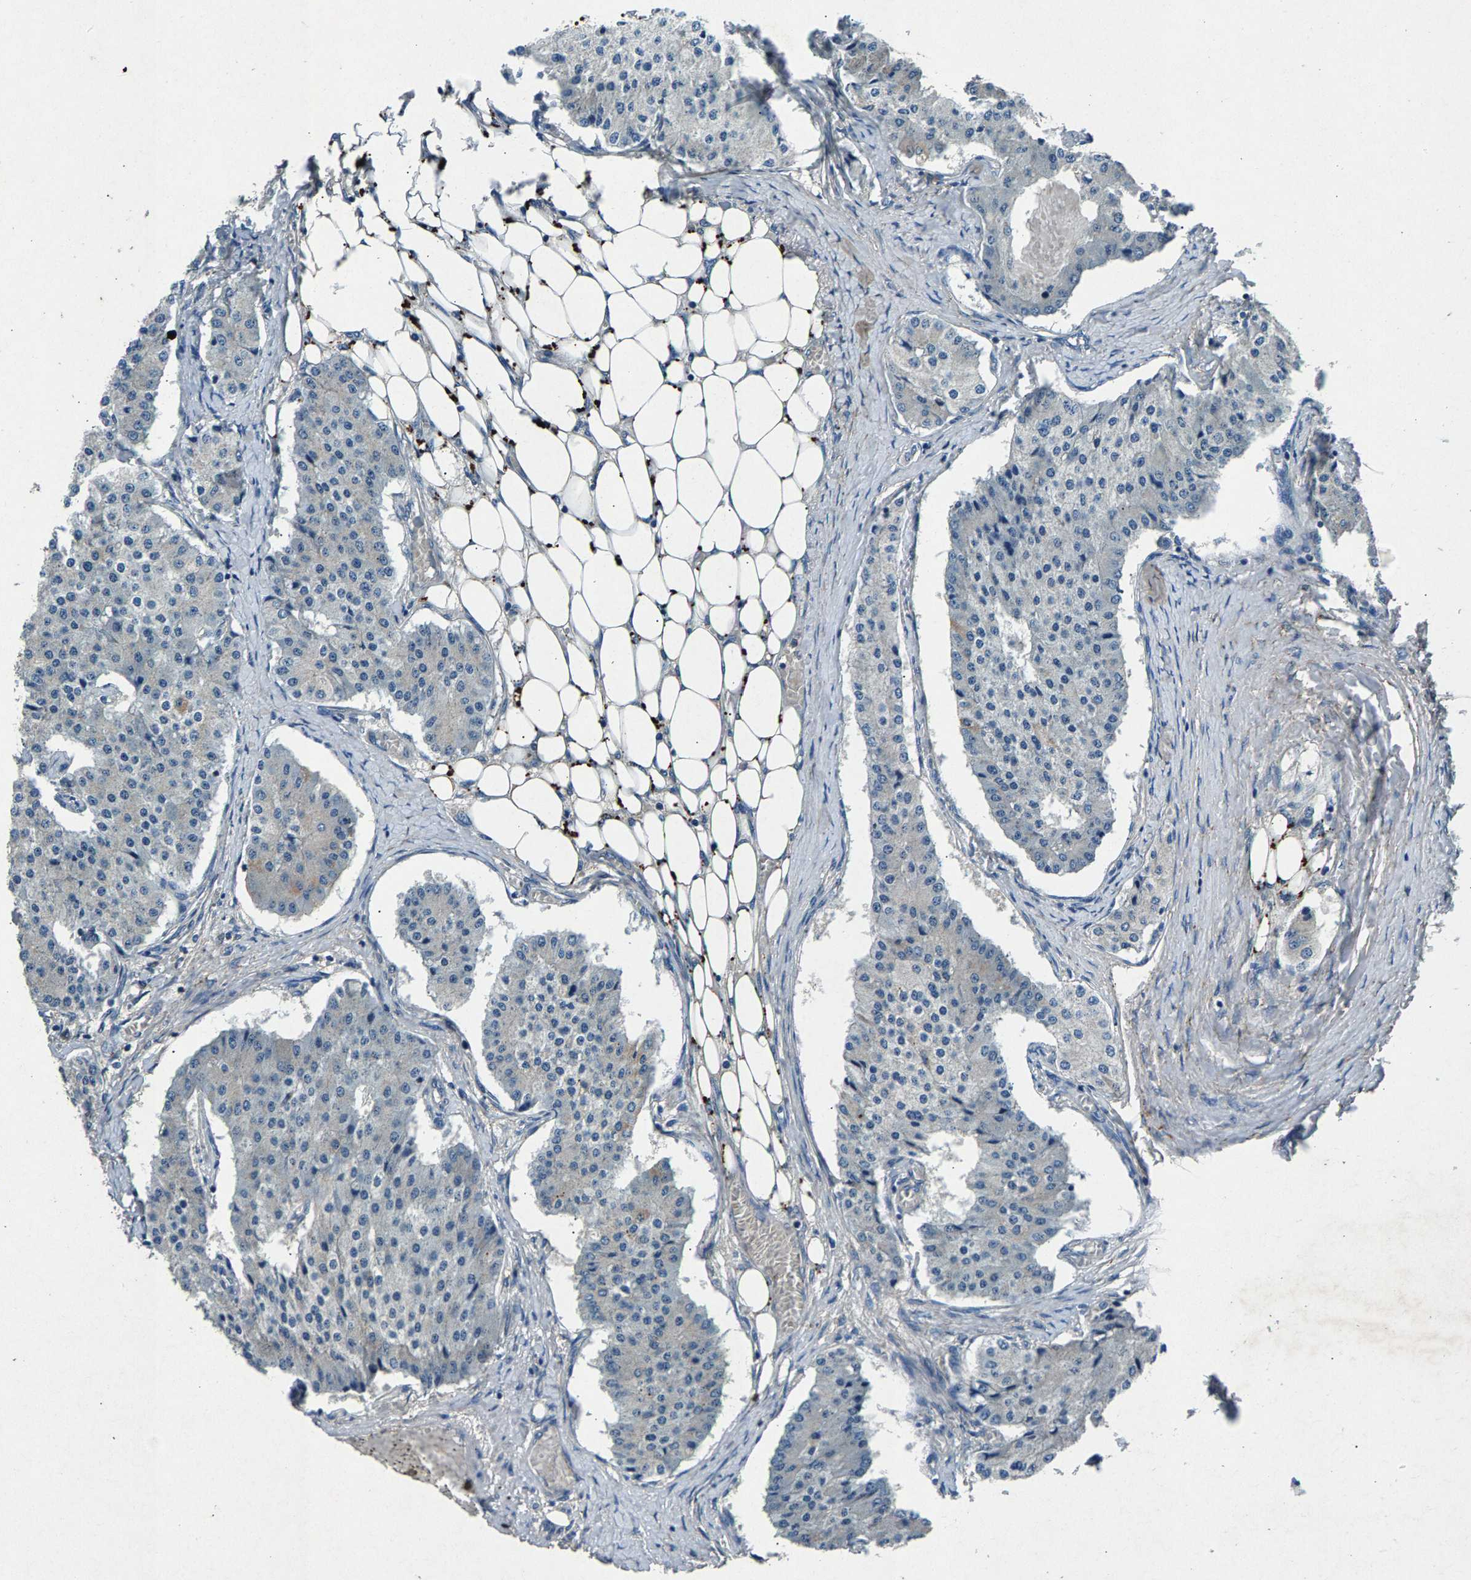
{"staining": {"intensity": "negative", "quantity": "none", "location": "none"}, "tissue": "carcinoid", "cell_type": "Tumor cells", "image_type": "cancer", "snomed": [{"axis": "morphology", "description": "Carcinoid, malignant, NOS"}, {"axis": "topography", "description": "Colon"}], "caption": "Image shows no significant protein staining in tumor cells of carcinoid. The staining is performed using DAB brown chromogen with nuclei counter-stained in using hematoxylin.", "gene": "PRXL2C", "patient": {"sex": "female", "age": 52}}